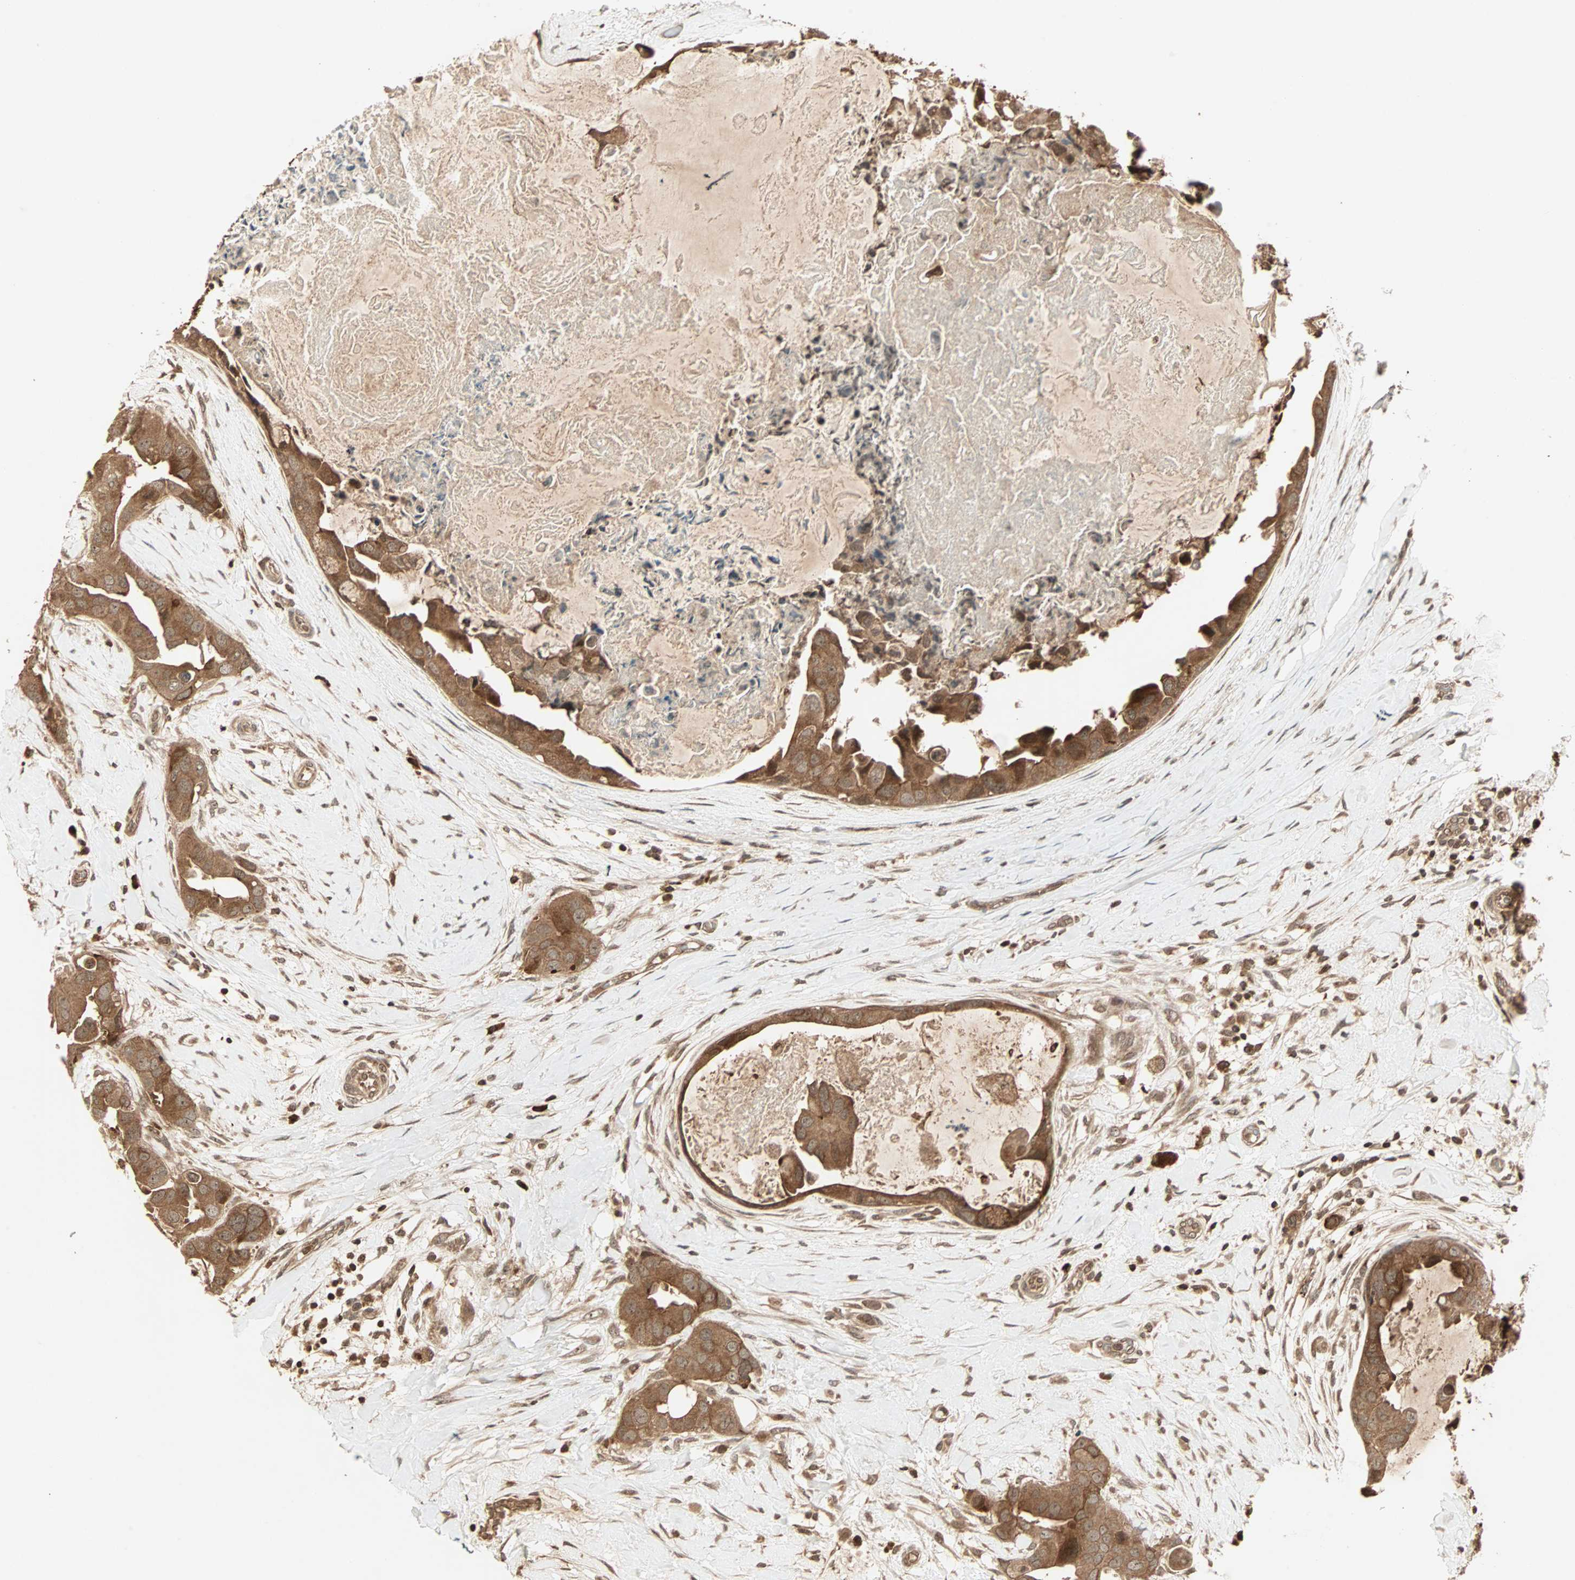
{"staining": {"intensity": "moderate", "quantity": ">75%", "location": "cytoplasmic/membranous"}, "tissue": "breast cancer", "cell_type": "Tumor cells", "image_type": "cancer", "snomed": [{"axis": "morphology", "description": "Duct carcinoma"}, {"axis": "topography", "description": "Breast"}], "caption": "A brown stain highlights moderate cytoplasmic/membranous staining of a protein in human intraductal carcinoma (breast) tumor cells.", "gene": "RFFL", "patient": {"sex": "female", "age": 40}}